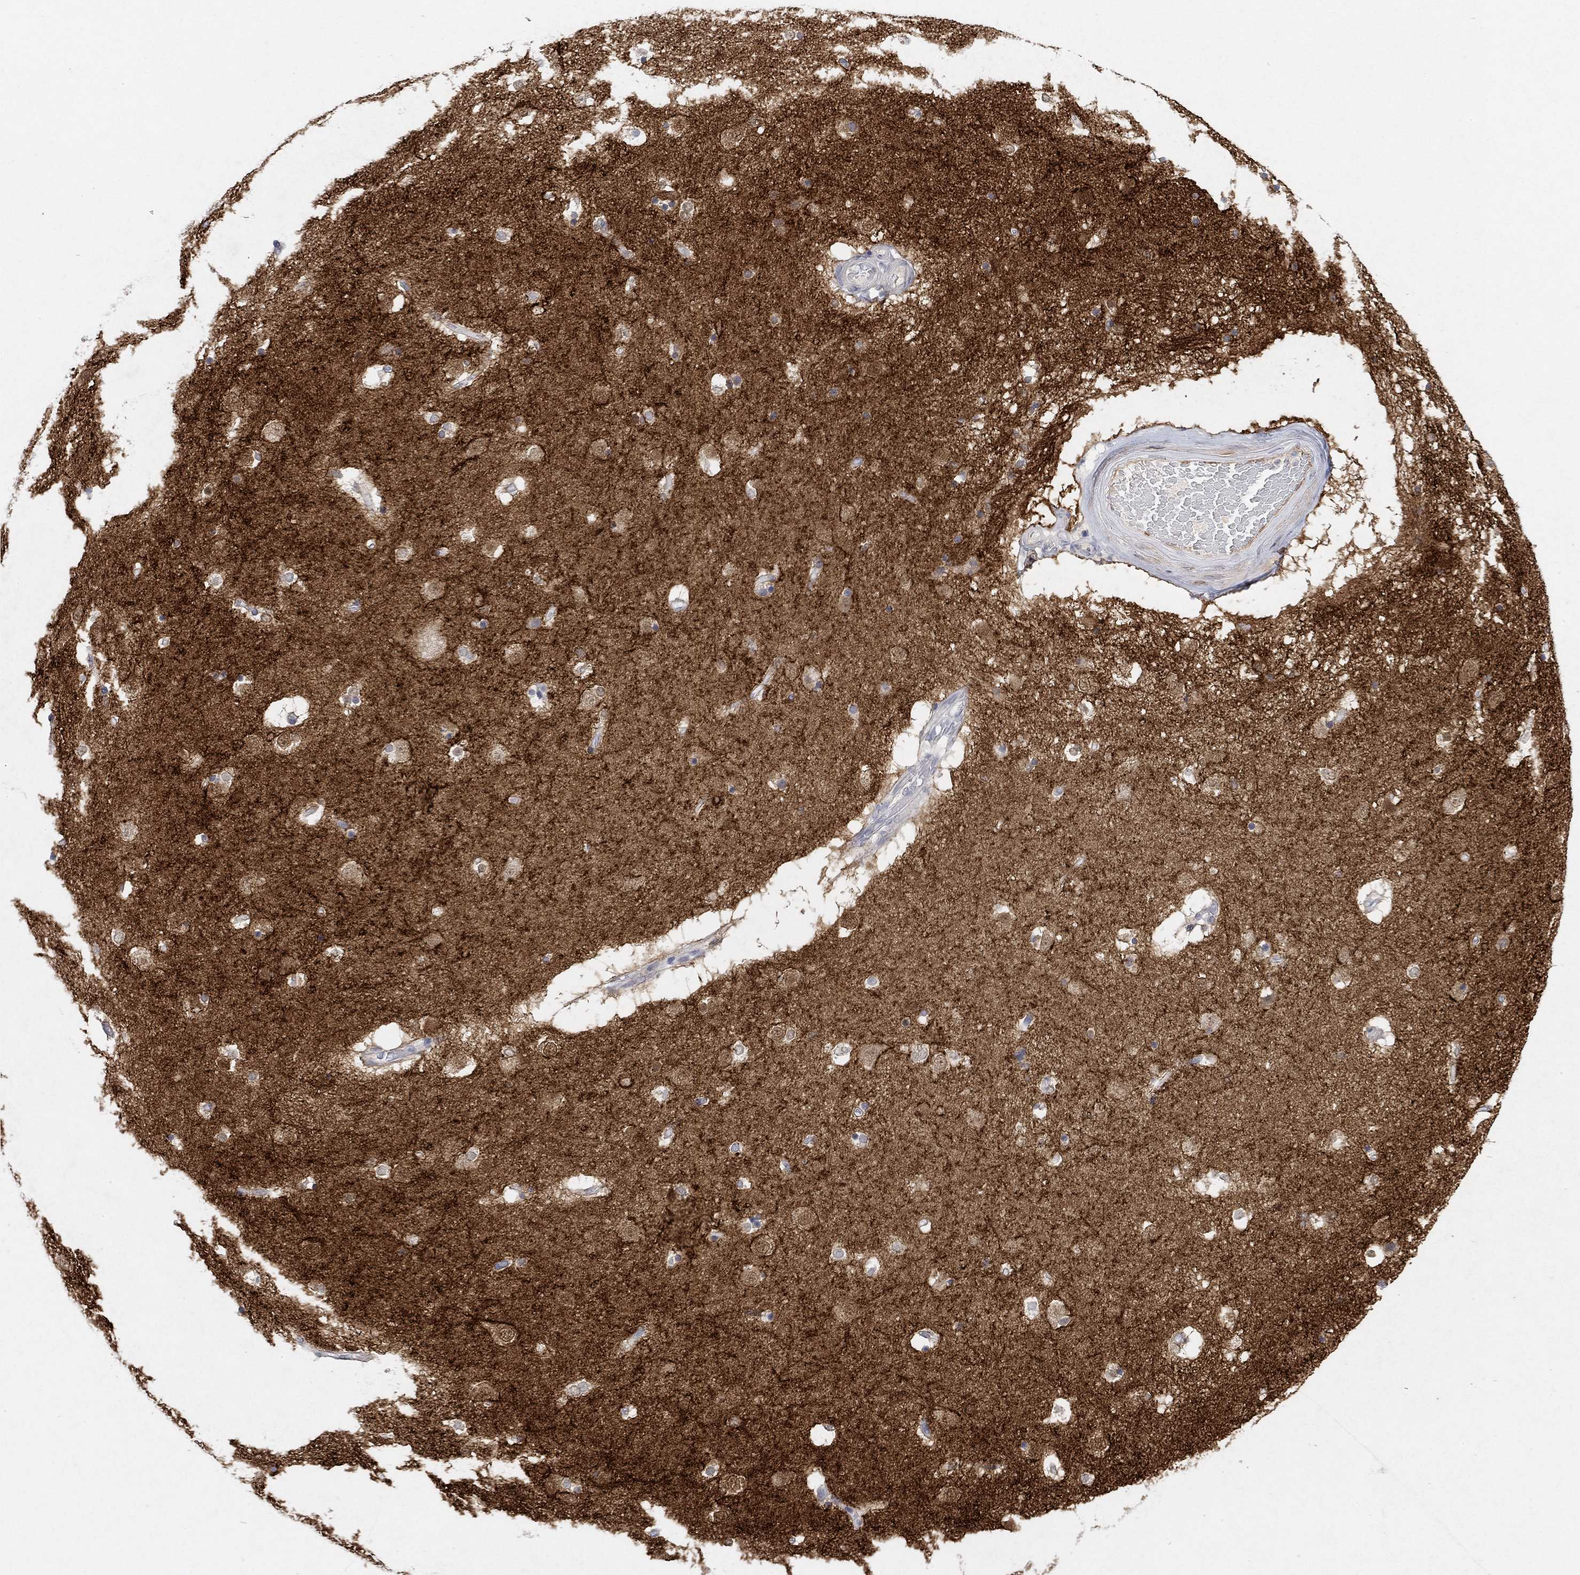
{"staining": {"intensity": "negative", "quantity": "none", "location": "none"}, "tissue": "caudate", "cell_type": "Glial cells", "image_type": "normal", "snomed": [{"axis": "morphology", "description": "Normal tissue, NOS"}, {"axis": "topography", "description": "Lateral ventricle wall"}], "caption": "This is an immunohistochemistry photomicrograph of normal human caudate. There is no staining in glial cells.", "gene": "VAT1L", "patient": {"sex": "male", "age": 51}}